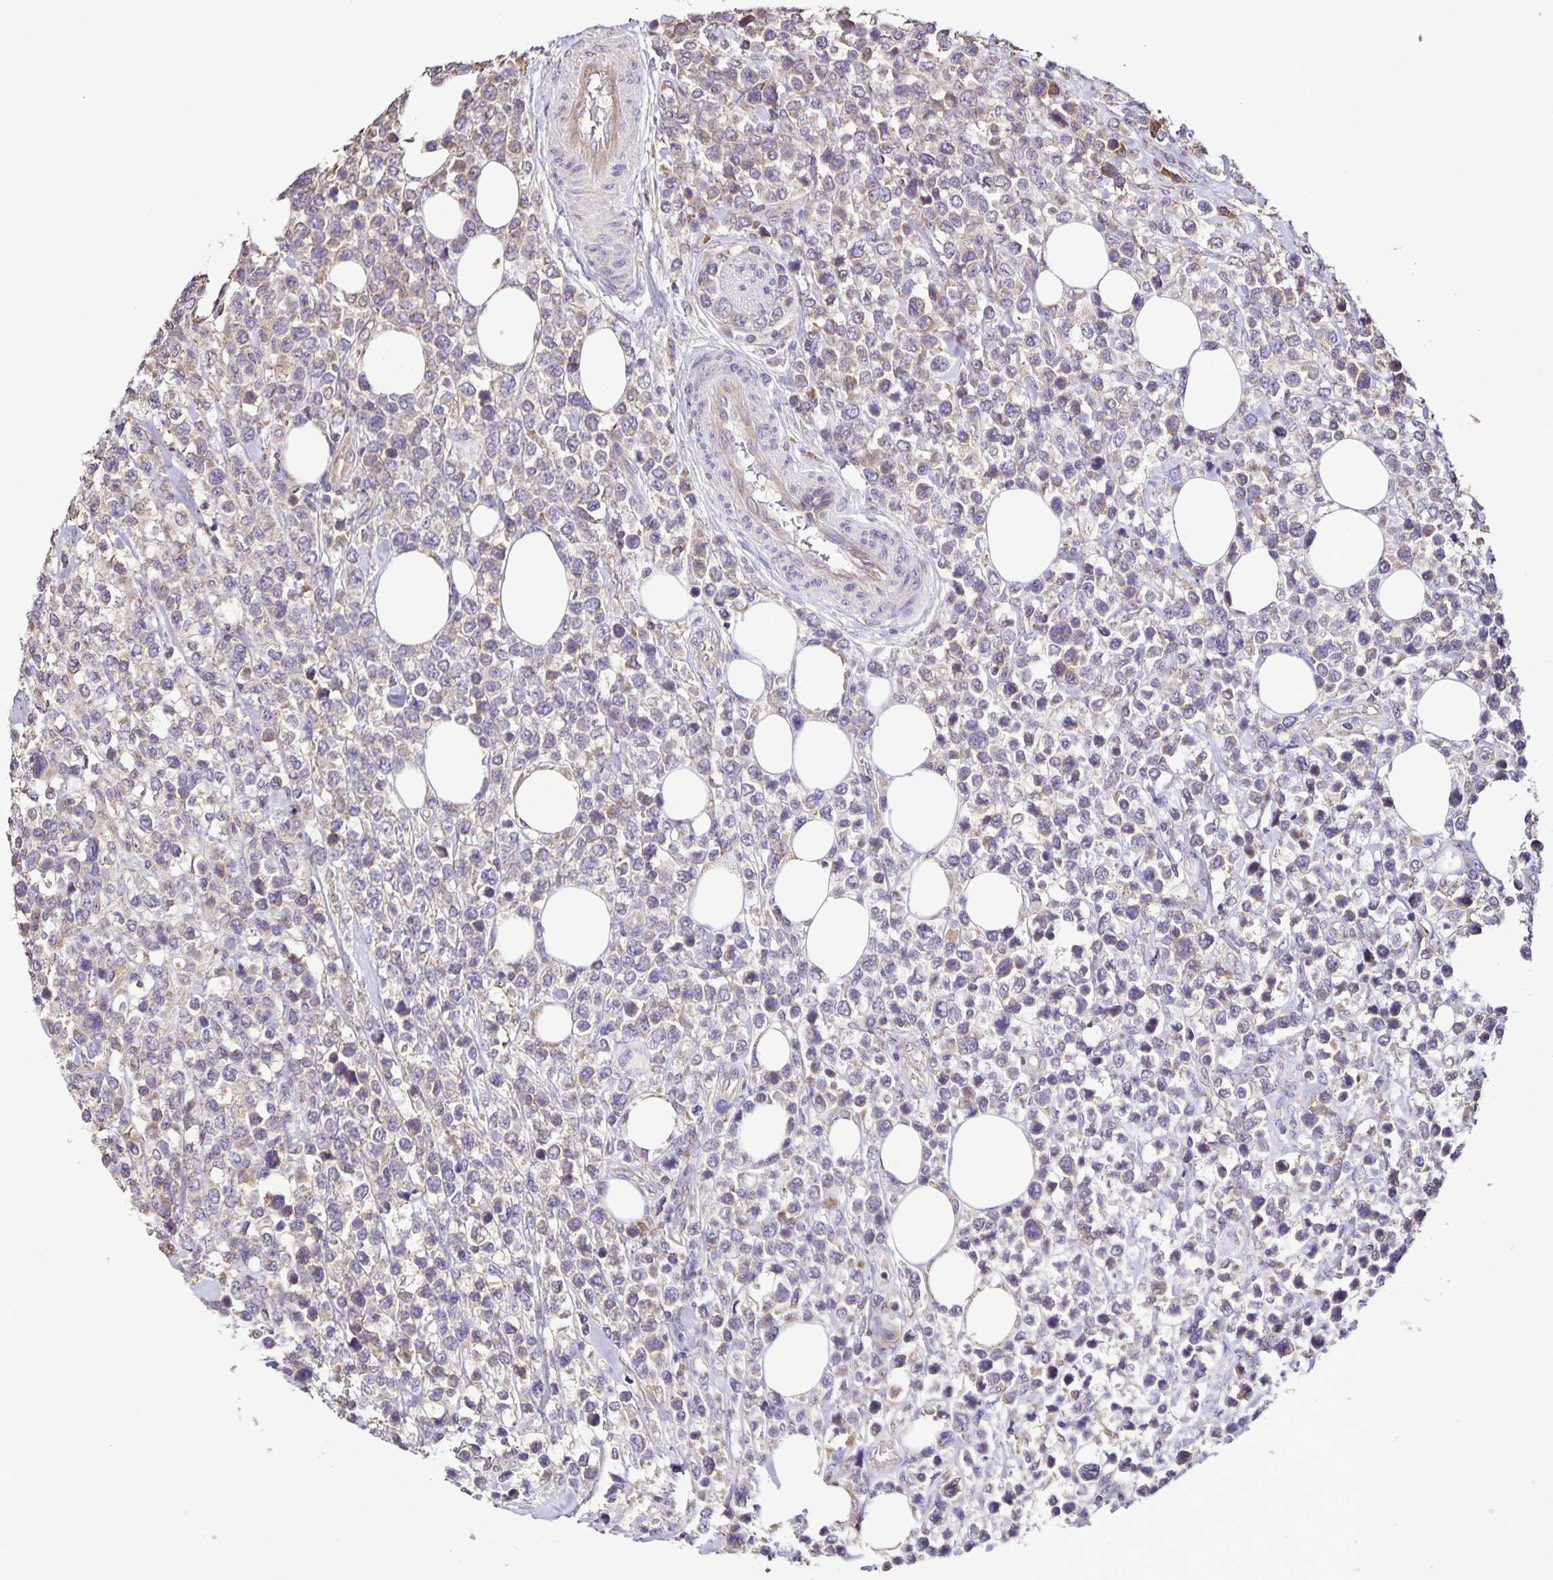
{"staining": {"intensity": "negative", "quantity": "none", "location": "none"}, "tissue": "lymphoma", "cell_type": "Tumor cells", "image_type": "cancer", "snomed": [{"axis": "morphology", "description": "Malignant lymphoma, non-Hodgkin's type, High grade"}, {"axis": "topography", "description": "Soft tissue"}], "caption": "Human lymphoma stained for a protein using immunohistochemistry (IHC) shows no staining in tumor cells.", "gene": "MAN1A1", "patient": {"sex": "female", "age": 56}}